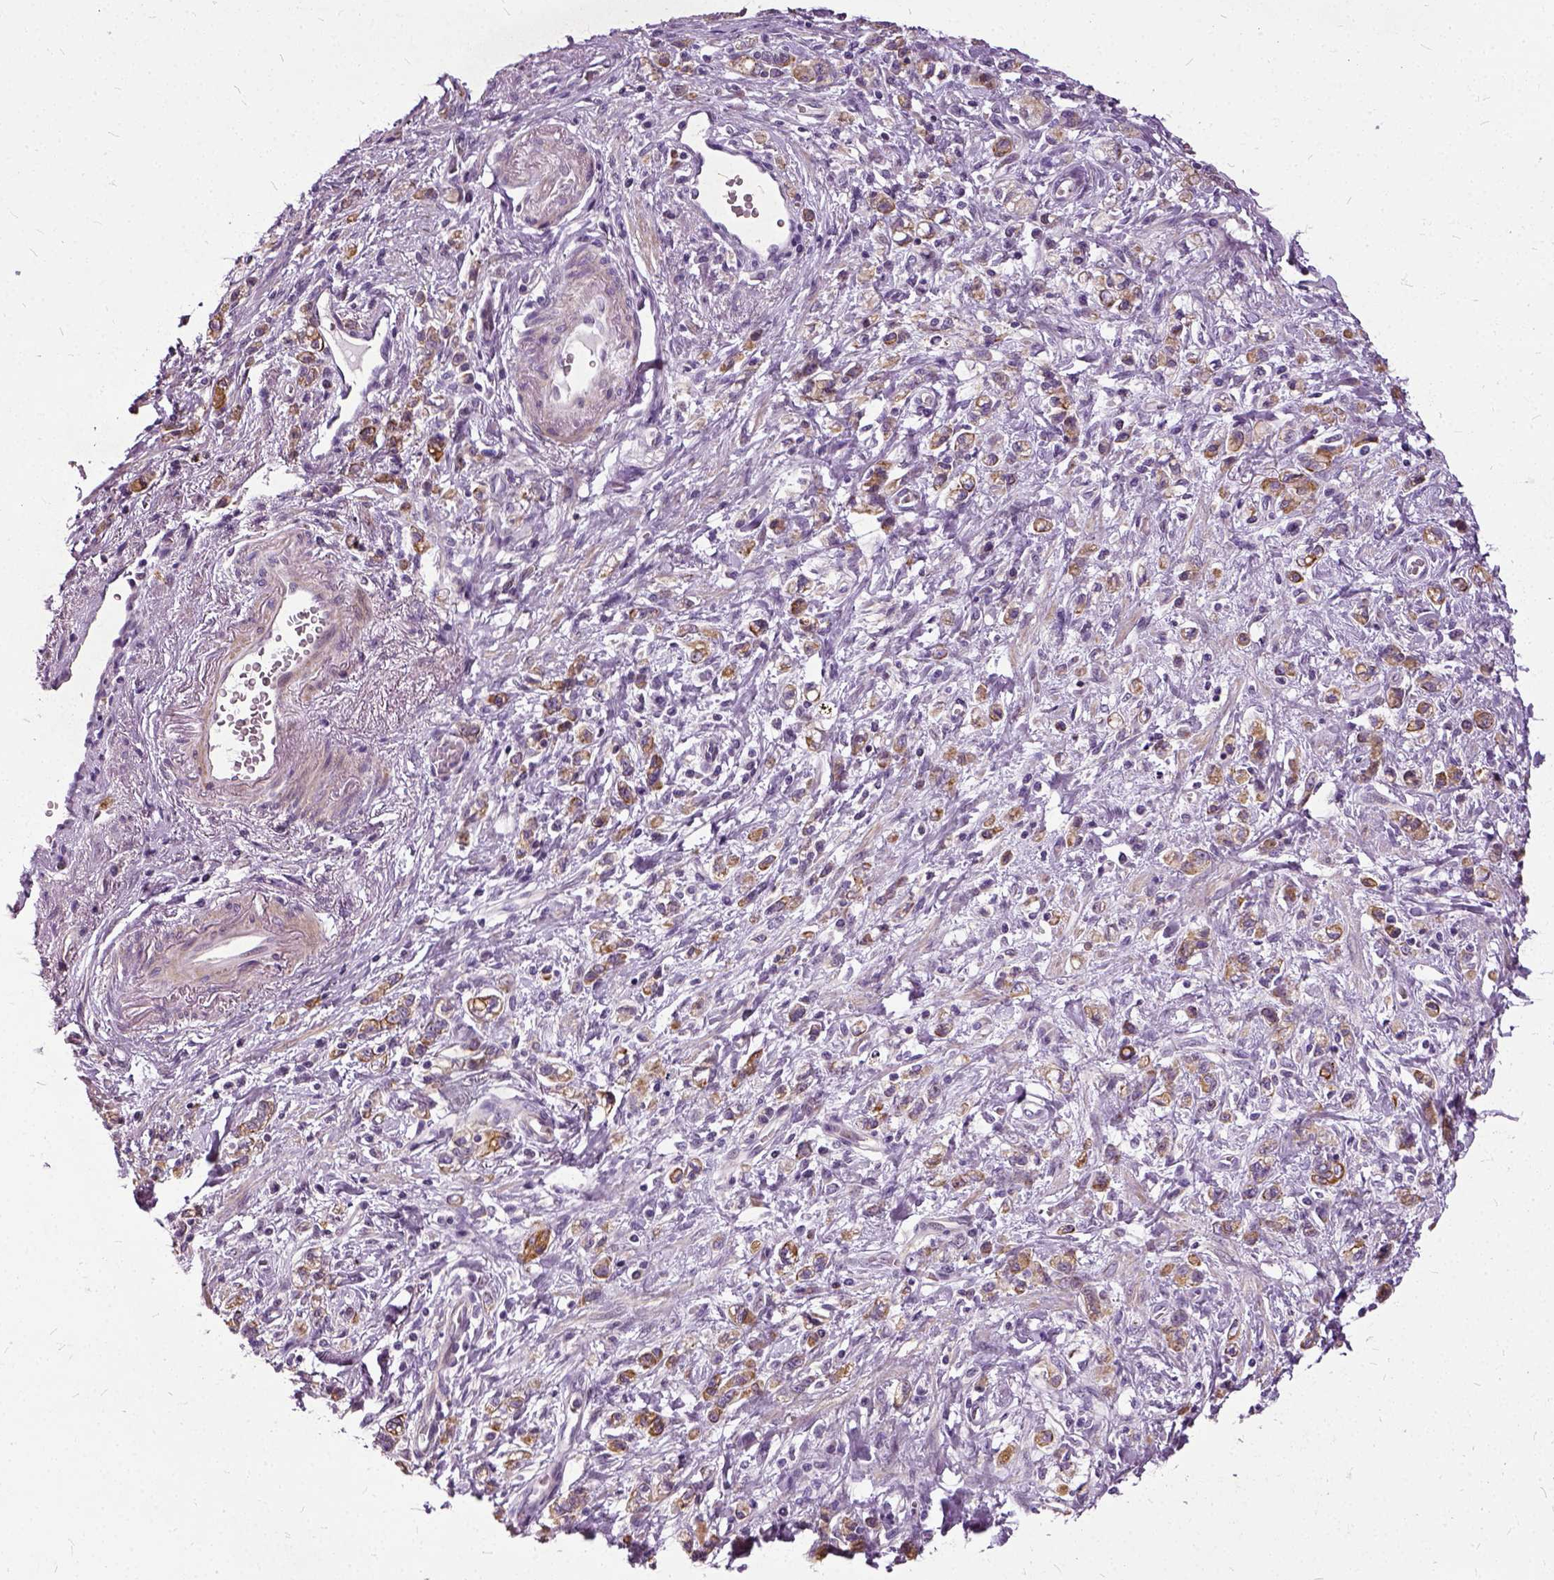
{"staining": {"intensity": "moderate", "quantity": ">75%", "location": "cytoplasmic/membranous"}, "tissue": "stomach cancer", "cell_type": "Tumor cells", "image_type": "cancer", "snomed": [{"axis": "morphology", "description": "Adenocarcinoma, NOS"}, {"axis": "topography", "description": "Stomach"}], "caption": "Adenocarcinoma (stomach) was stained to show a protein in brown. There is medium levels of moderate cytoplasmic/membranous positivity in about >75% of tumor cells.", "gene": "ILRUN", "patient": {"sex": "male", "age": 77}}